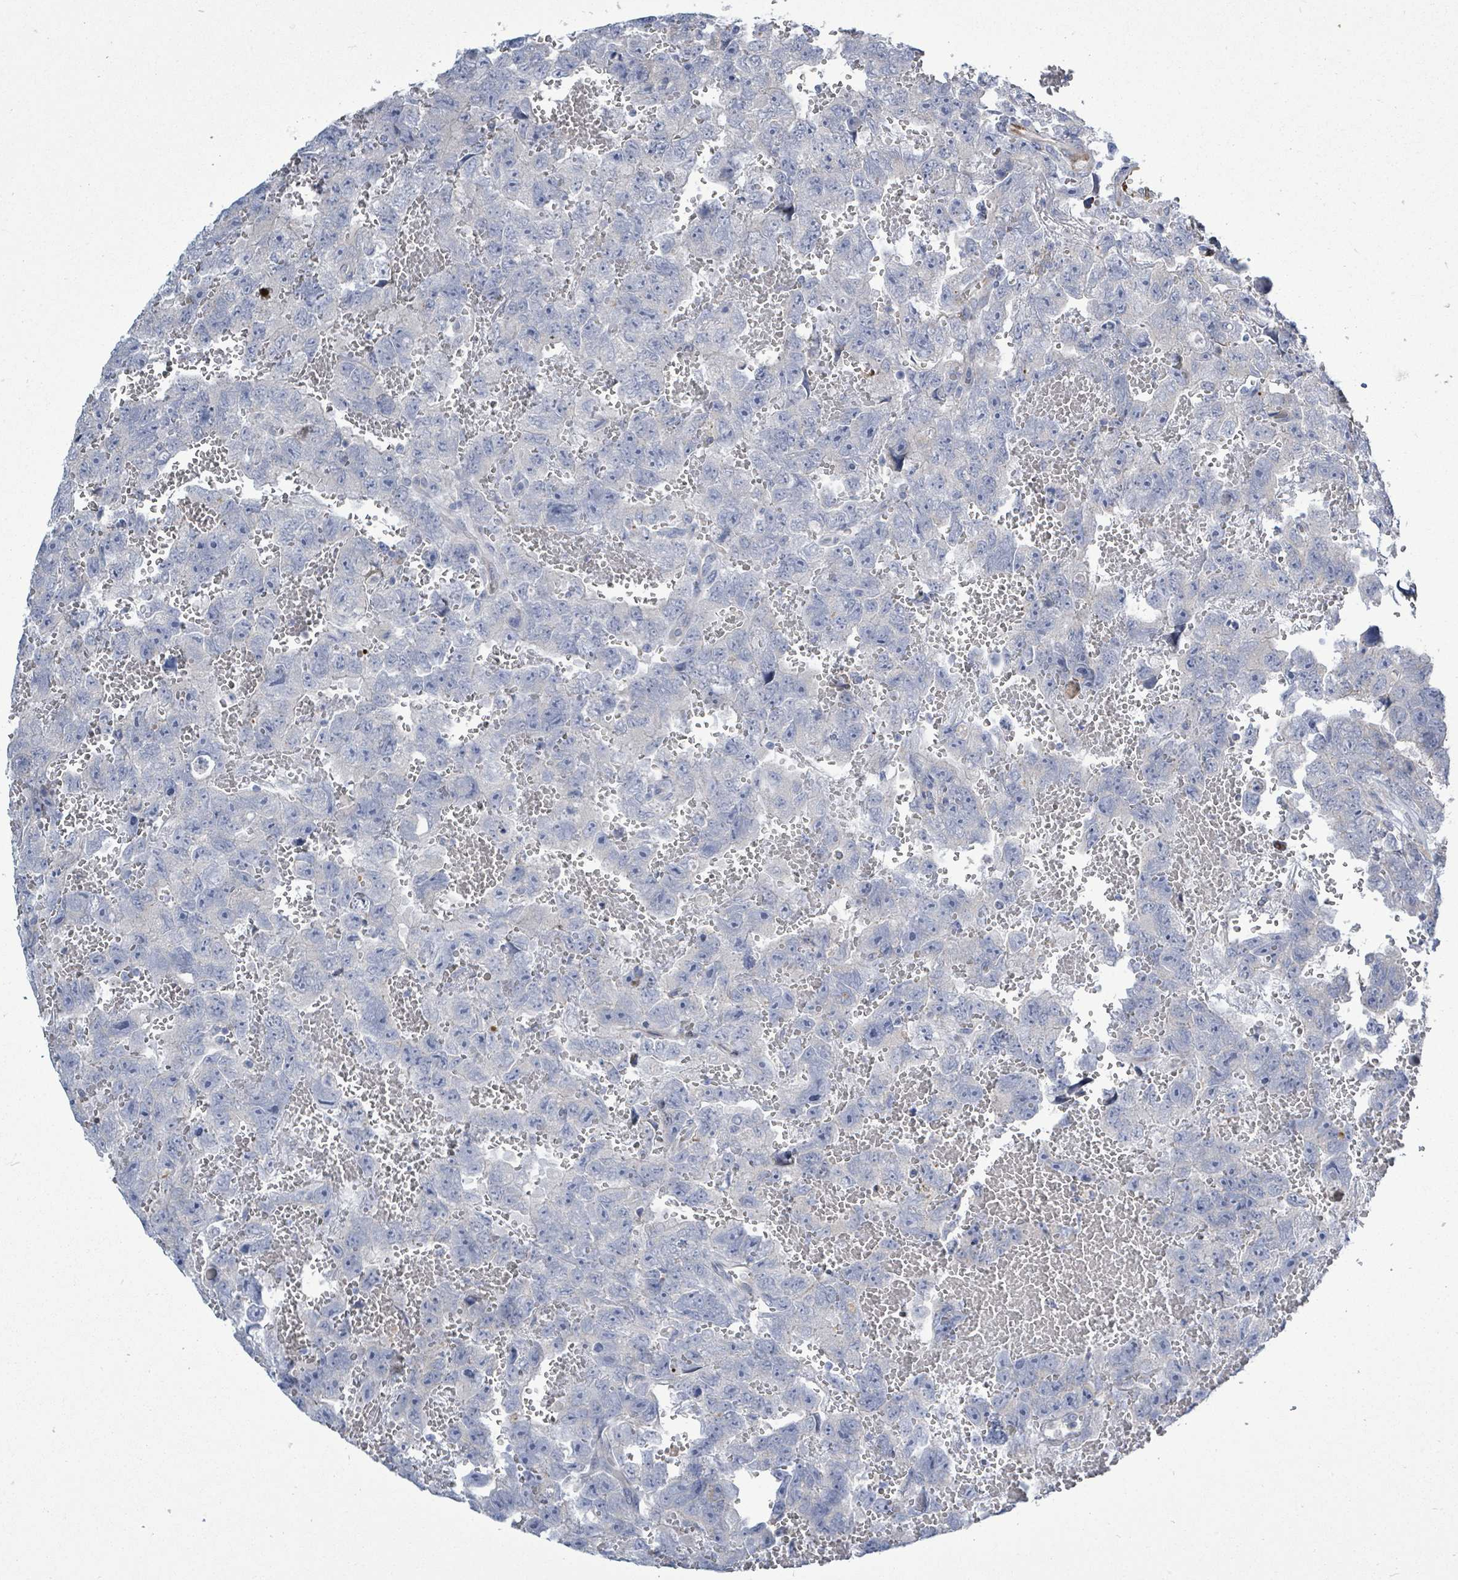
{"staining": {"intensity": "negative", "quantity": "none", "location": "none"}, "tissue": "testis cancer", "cell_type": "Tumor cells", "image_type": "cancer", "snomed": [{"axis": "morphology", "description": "Carcinoma, Embryonal, NOS"}, {"axis": "topography", "description": "Testis"}], "caption": "High power microscopy photomicrograph of an immunohistochemistry (IHC) micrograph of testis cancer, revealing no significant positivity in tumor cells. Nuclei are stained in blue.", "gene": "SIRPB1", "patient": {"sex": "male", "age": 45}}